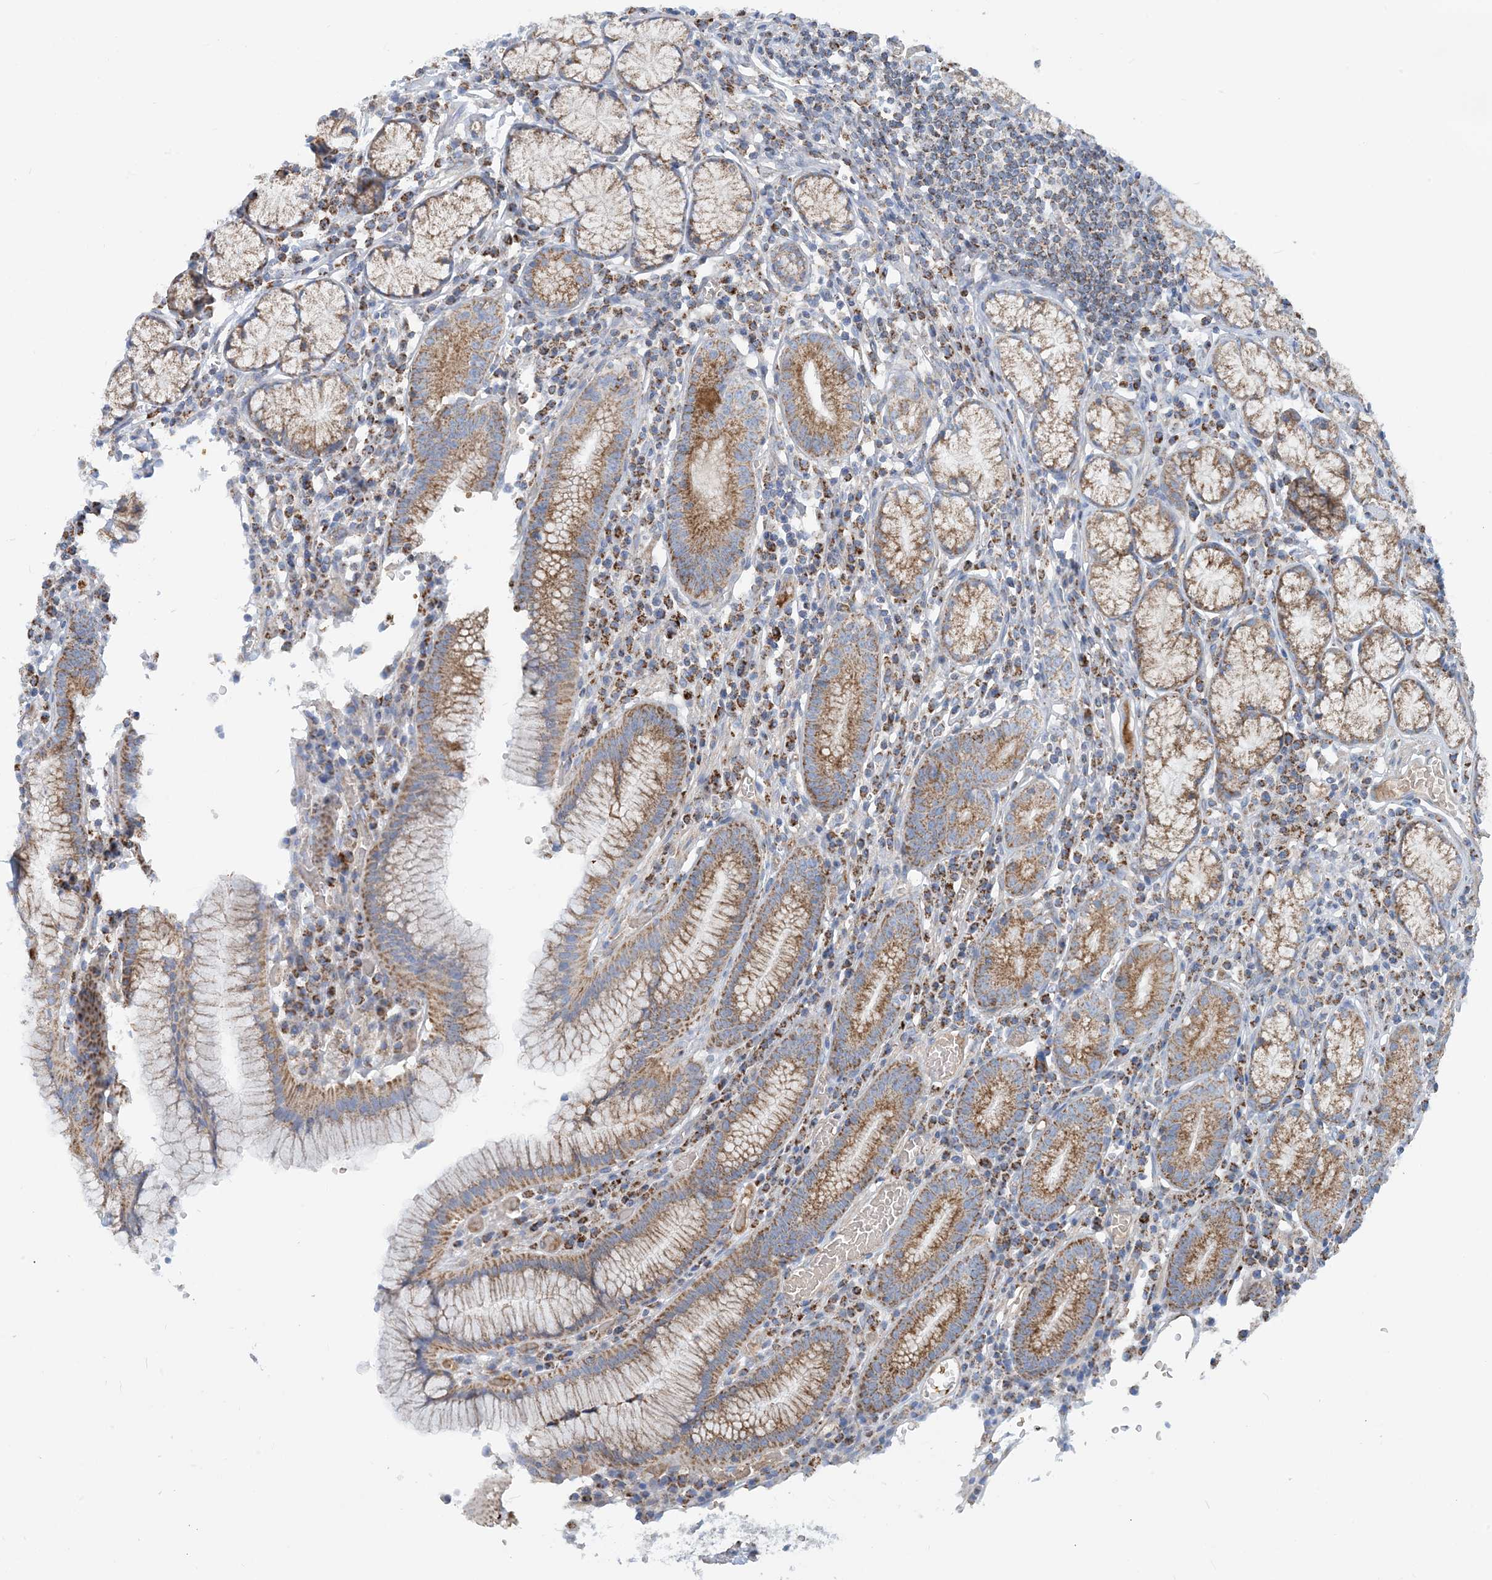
{"staining": {"intensity": "moderate", "quantity": ">75%", "location": "cytoplasmic/membranous"}, "tissue": "stomach", "cell_type": "Glandular cells", "image_type": "normal", "snomed": [{"axis": "morphology", "description": "Normal tissue, NOS"}, {"axis": "topography", "description": "Stomach"}], "caption": "A medium amount of moderate cytoplasmic/membranous staining is present in approximately >75% of glandular cells in normal stomach.", "gene": "PHOSPHO2", "patient": {"sex": "male", "age": 55}}